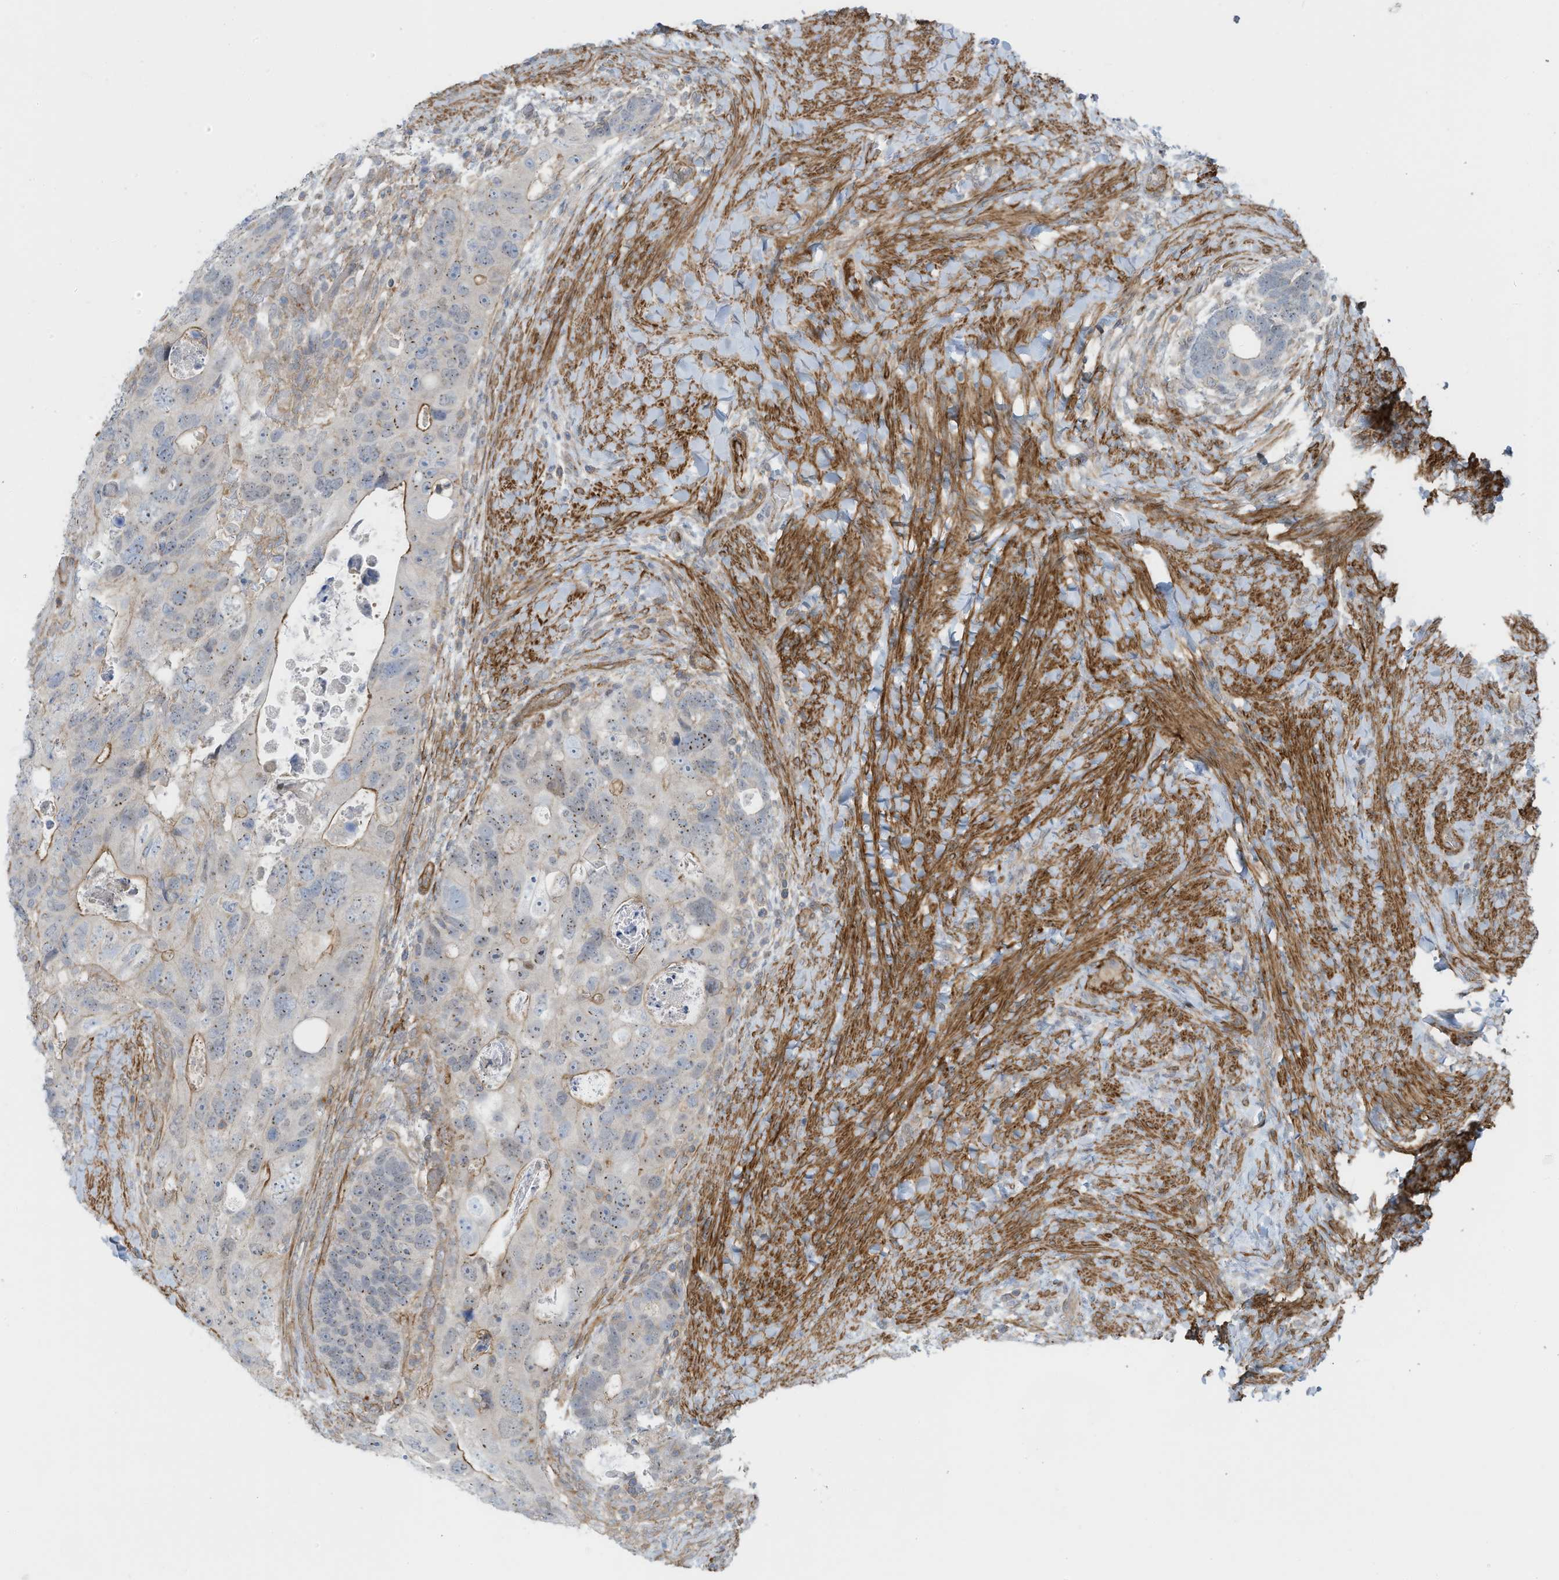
{"staining": {"intensity": "moderate", "quantity": "<25%", "location": "cytoplasmic/membranous"}, "tissue": "colorectal cancer", "cell_type": "Tumor cells", "image_type": "cancer", "snomed": [{"axis": "morphology", "description": "Adenocarcinoma, NOS"}, {"axis": "topography", "description": "Rectum"}], "caption": "Human colorectal adenocarcinoma stained for a protein (brown) displays moderate cytoplasmic/membranous positive staining in approximately <25% of tumor cells.", "gene": "ZNF846", "patient": {"sex": "male", "age": 59}}